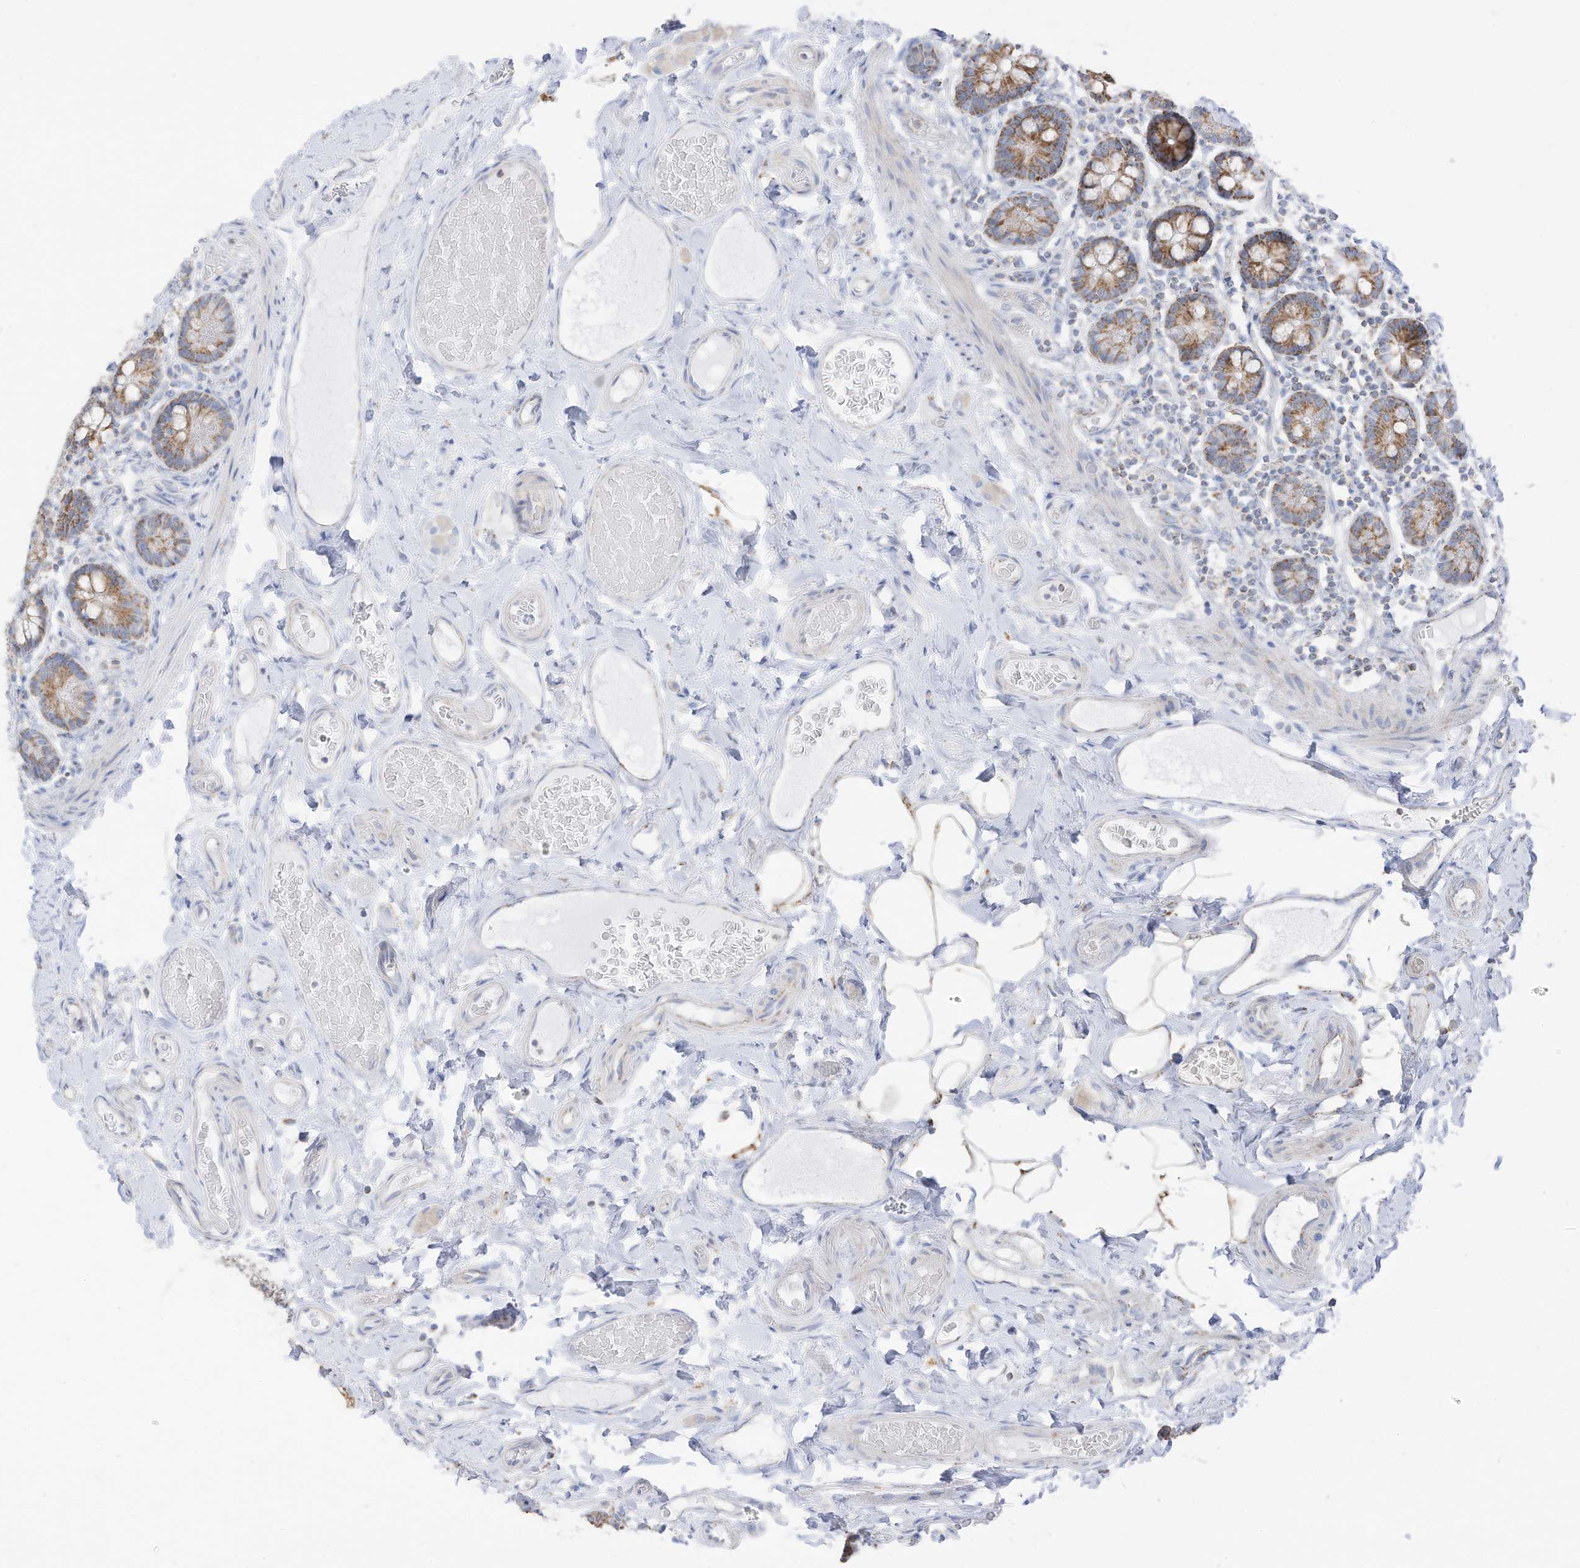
{"staining": {"intensity": "moderate", "quantity": ">75%", "location": "cytoplasmic/membranous"}, "tissue": "small intestine", "cell_type": "Glandular cells", "image_type": "normal", "snomed": [{"axis": "morphology", "description": "Normal tissue, NOS"}, {"axis": "topography", "description": "Small intestine"}], "caption": "This photomicrograph displays IHC staining of benign human small intestine, with medium moderate cytoplasmic/membranous expression in about >75% of glandular cells.", "gene": "ETHE1", "patient": {"sex": "female", "age": 64}}